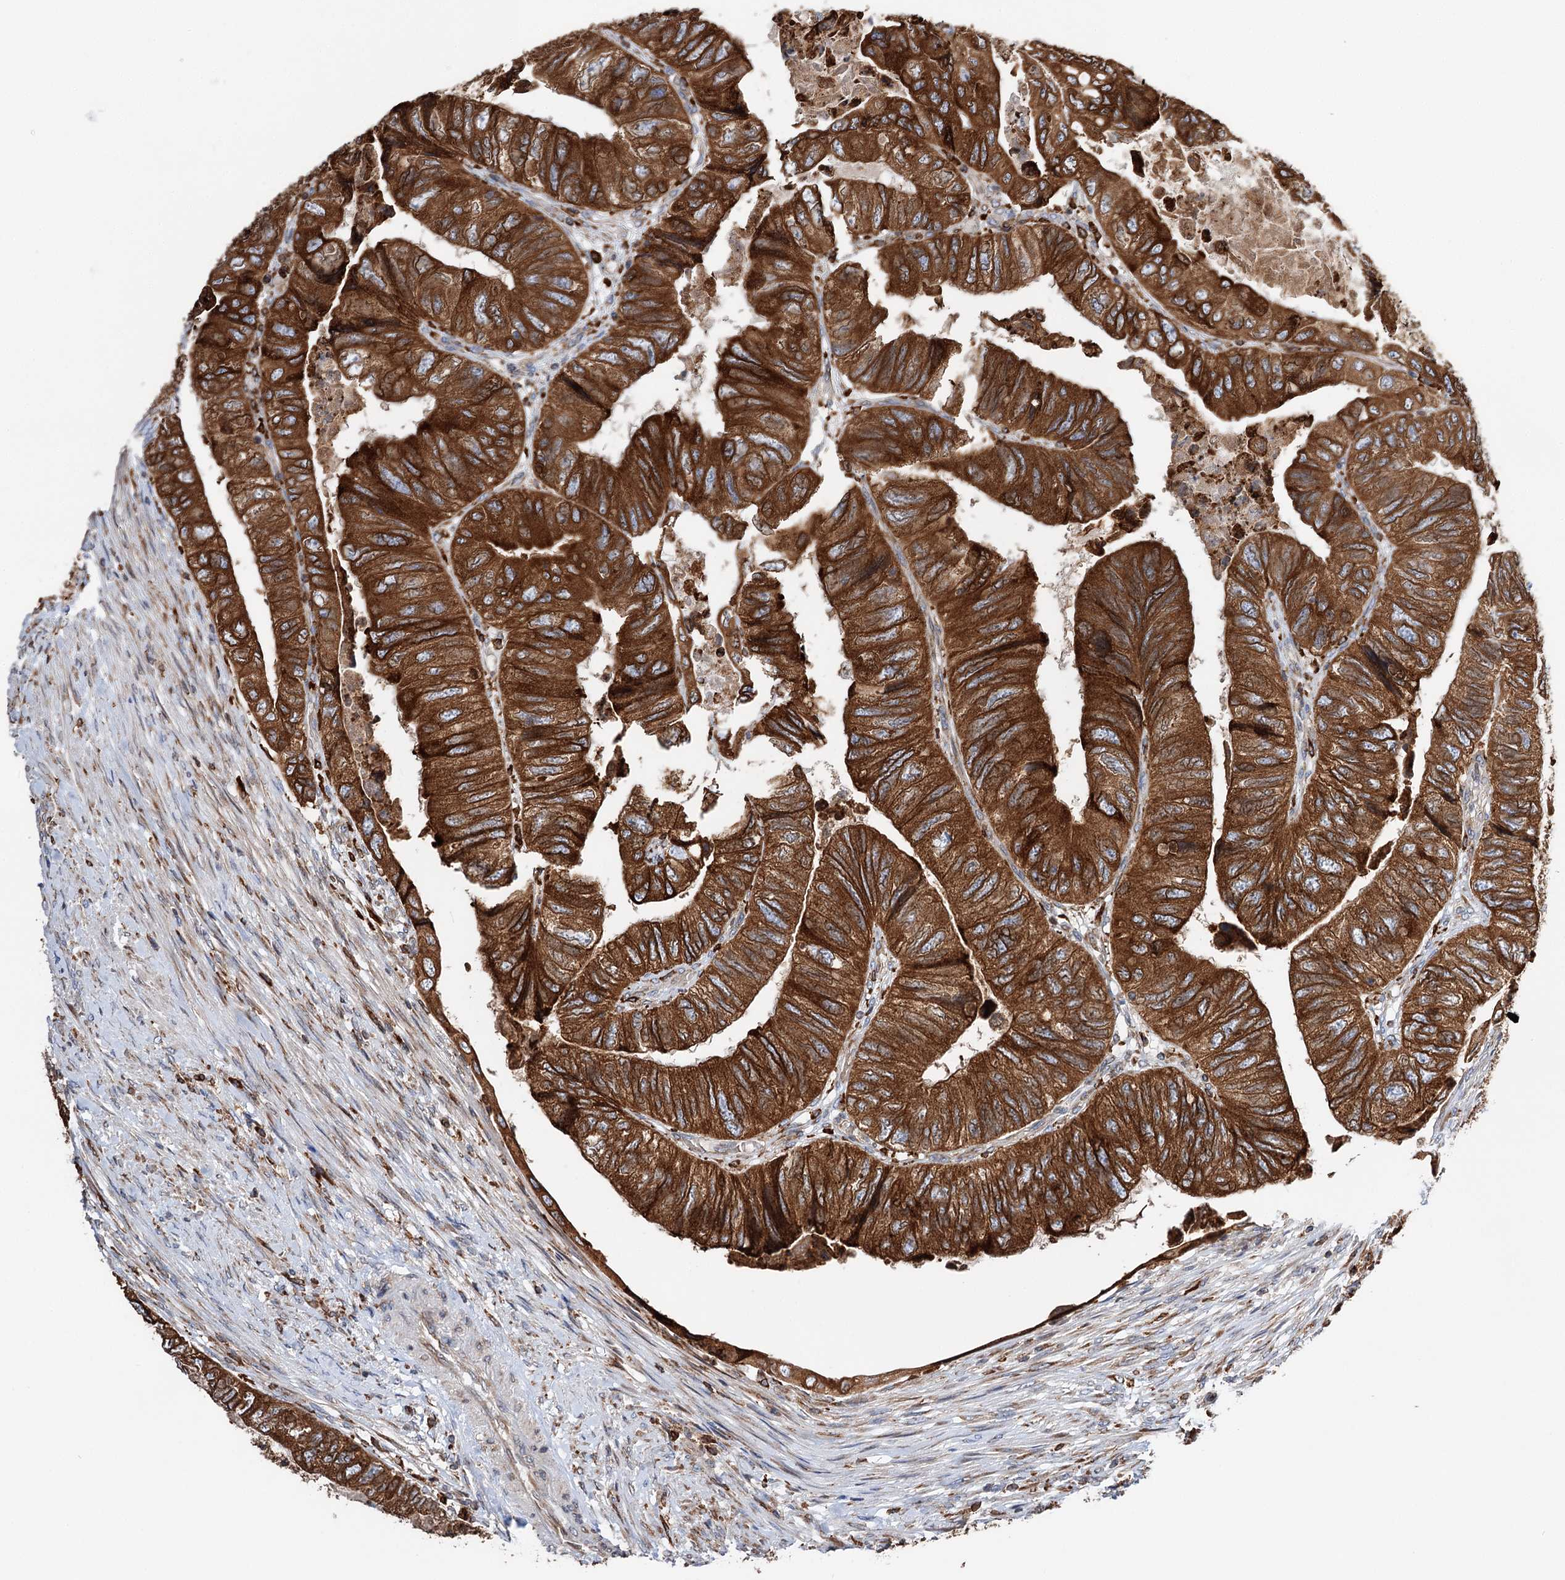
{"staining": {"intensity": "strong", "quantity": ">75%", "location": "cytoplasmic/membranous"}, "tissue": "colorectal cancer", "cell_type": "Tumor cells", "image_type": "cancer", "snomed": [{"axis": "morphology", "description": "Adenocarcinoma, NOS"}, {"axis": "topography", "description": "Rectum"}], "caption": "Strong cytoplasmic/membranous staining is appreciated in approximately >75% of tumor cells in adenocarcinoma (colorectal).", "gene": "ERP29", "patient": {"sex": "male", "age": 63}}